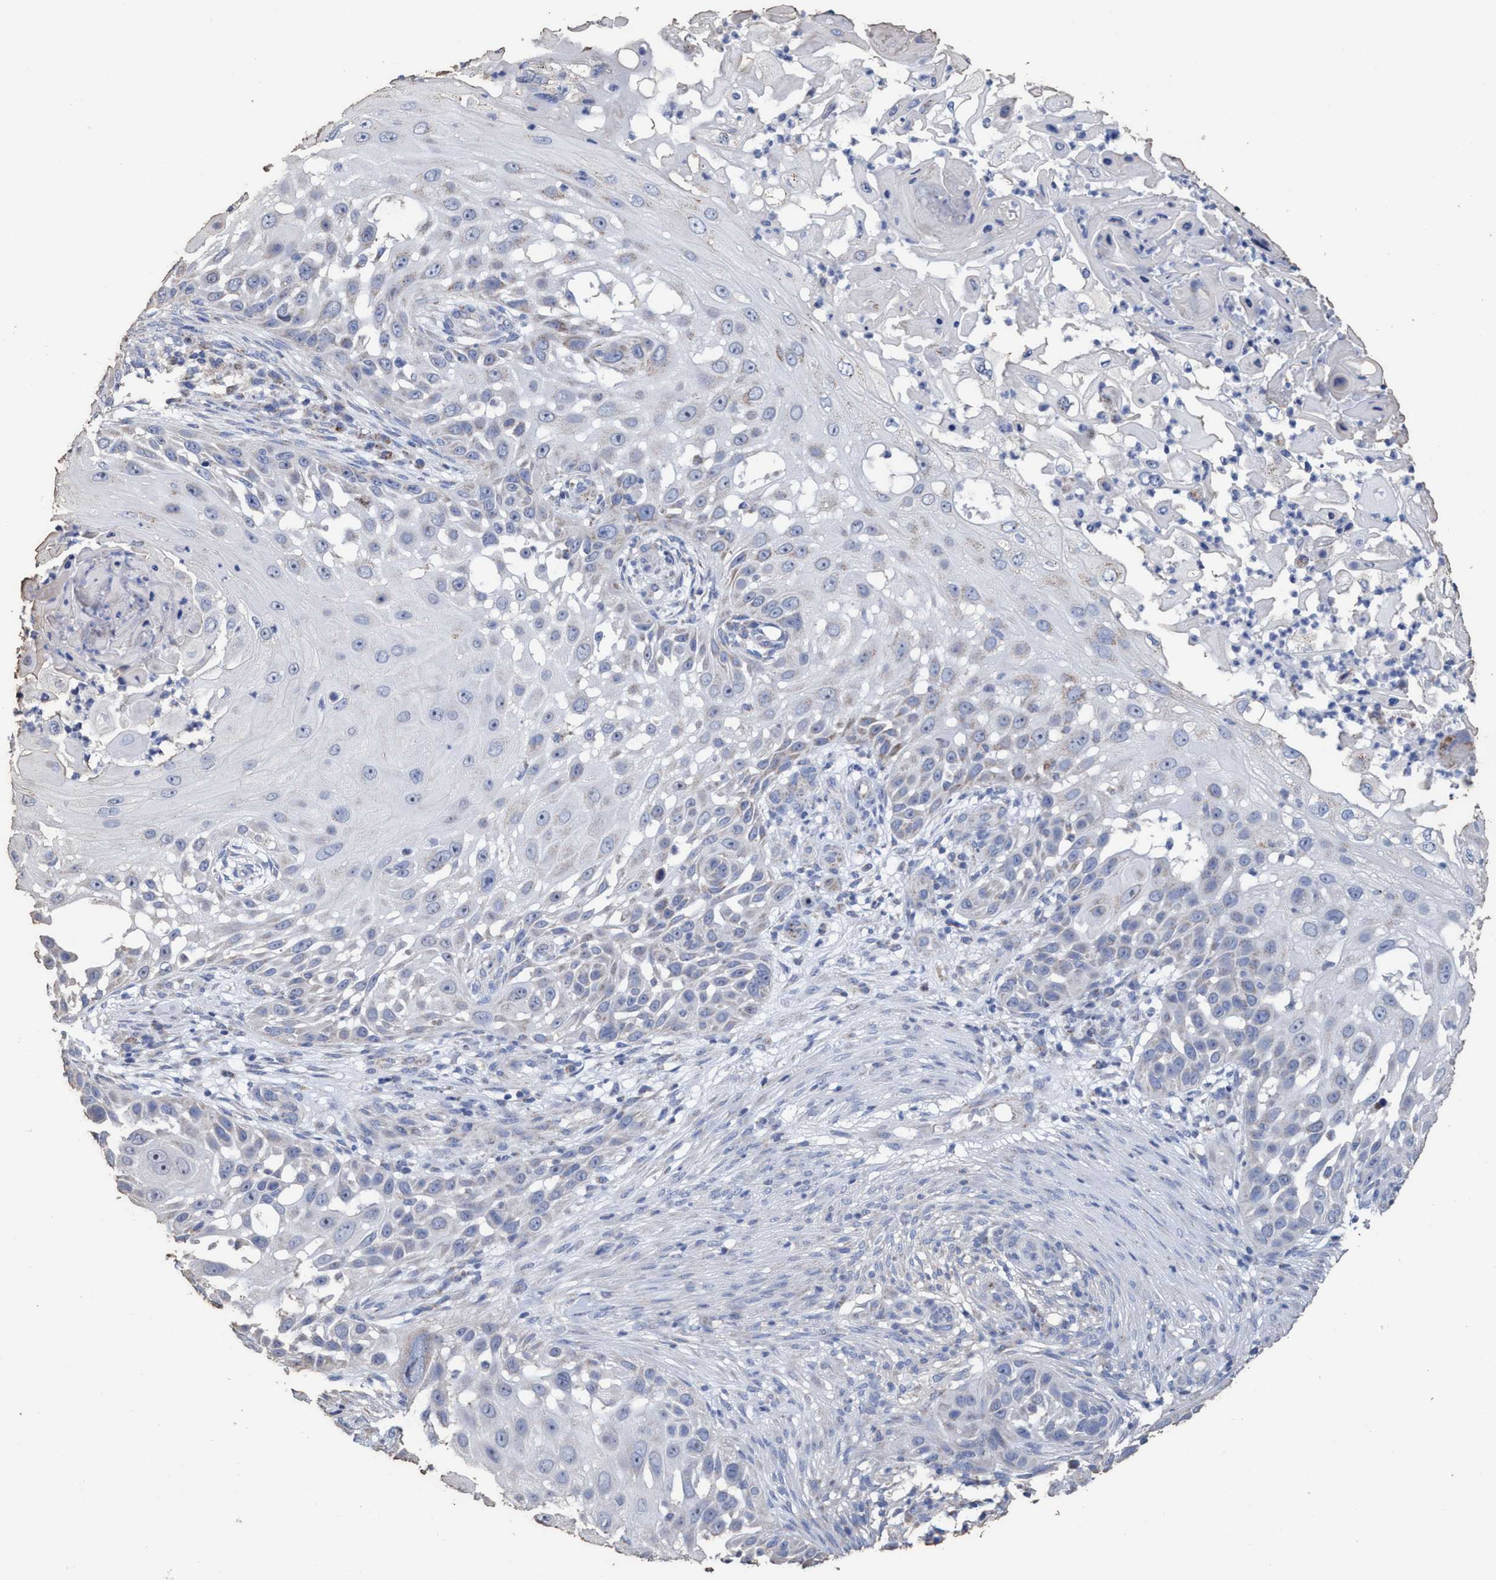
{"staining": {"intensity": "weak", "quantity": "<25%", "location": "cytoplasmic/membranous"}, "tissue": "skin cancer", "cell_type": "Tumor cells", "image_type": "cancer", "snomed": [{"axis": "morphology", "description": "Squamous cell carcinoma, NOS"}, {"axis": "topography", "description": "Skin"}], "caption": "Tumor cells are negative for brown protein staining in skin cancer (squamous cell carcinoma).", "gene": "RSAD1", "patient": {"sex": "female", "age": 44}}